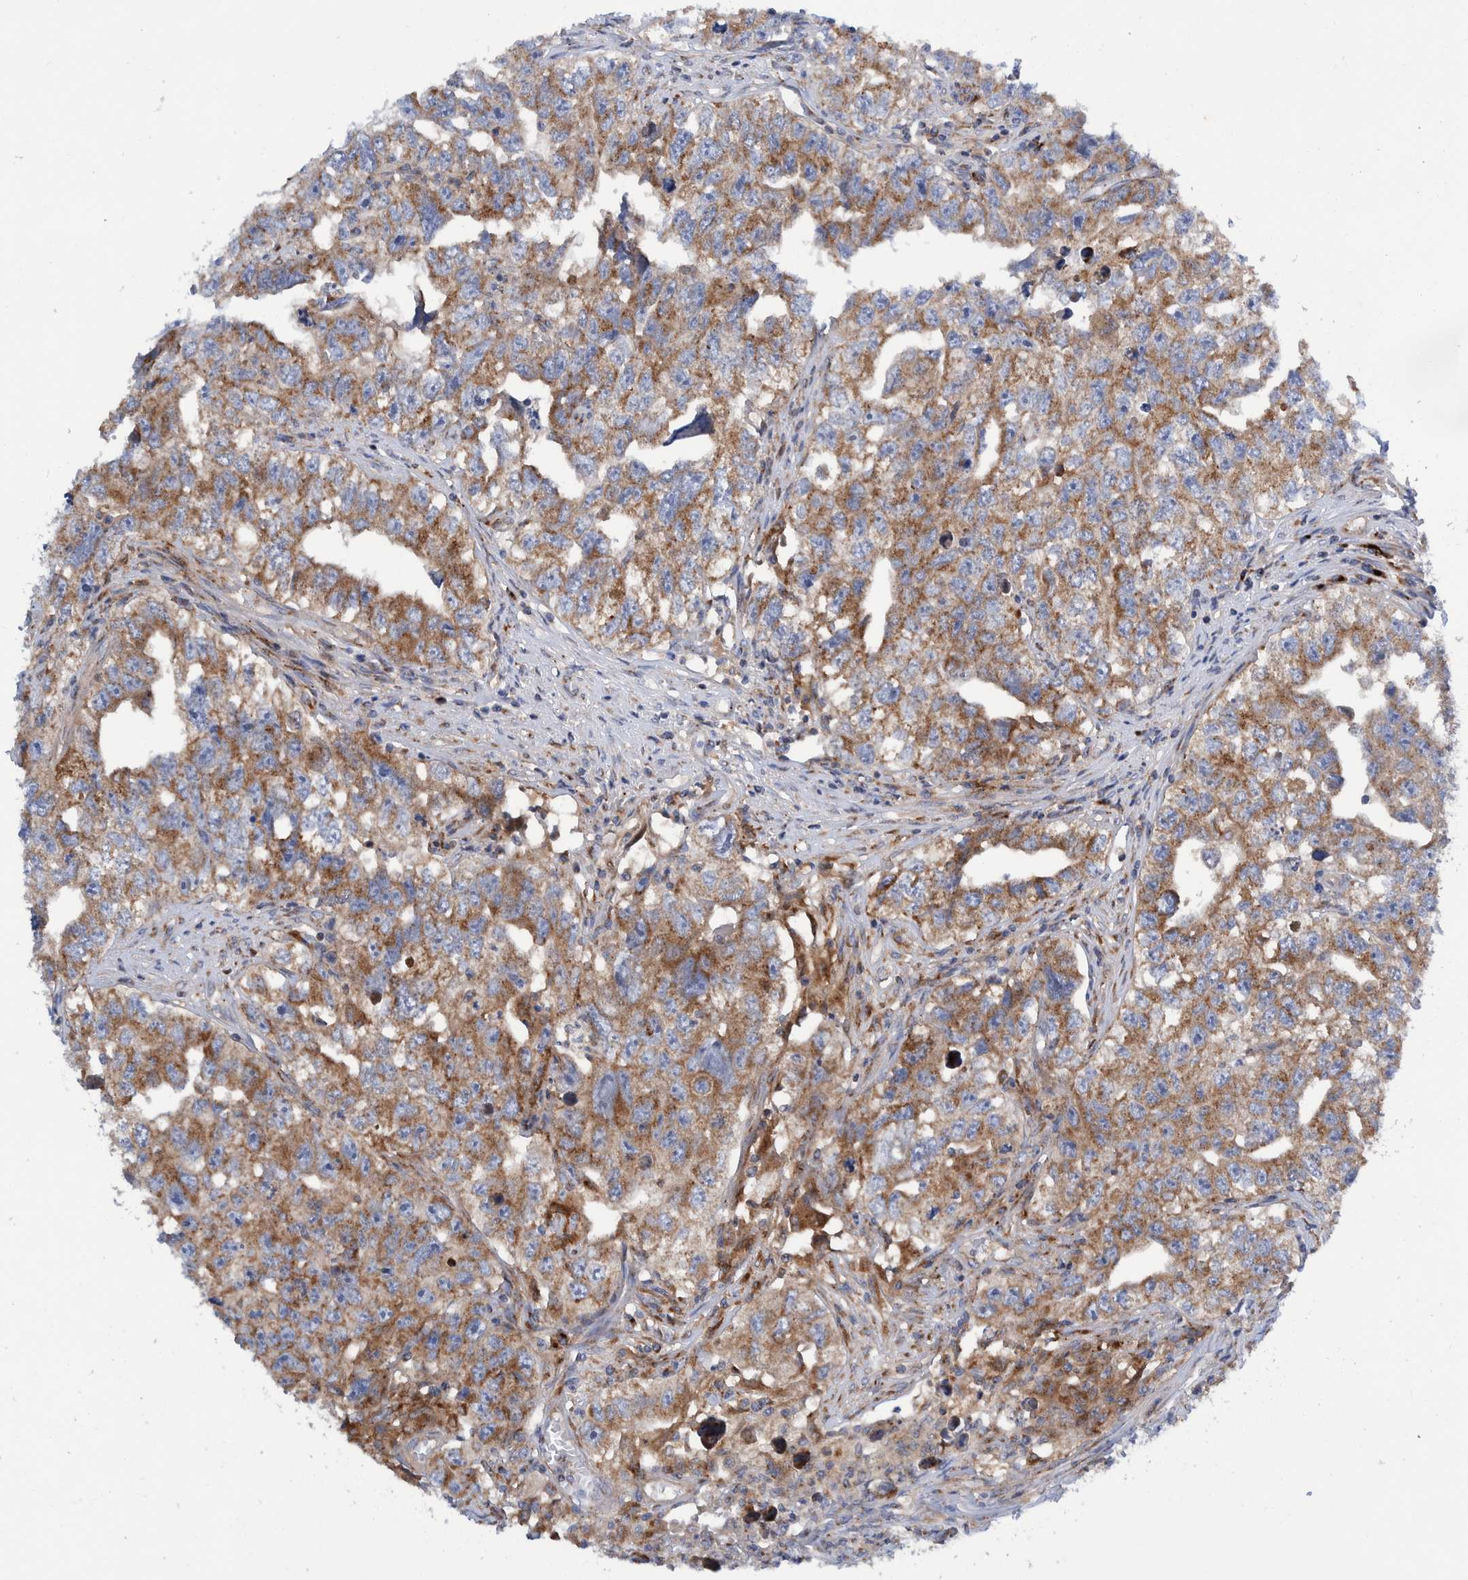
{"staining": {"intensity": "moderate", "quantity": ">75%", "location": "cytoplasmic/membranous"}, "tissue": "testis cancer", "cell_type": "Tumor cells", "image_type": "cancer", "snomed": [{"axis": "morphology", "description": "Seminoma, NOS"}, {"axis": "morphology", "description": "Carcinoma, Embryonal, NOS"}, {"axis": "topography", "description": "Testis"}], "caption": "Protein staining demonstrates moderate cytoplasmic/membranous staining in about >75% of tumor cells in testis cancer (seminoma).", "gene": "TRIM58", "patient": {"sex": "male", "age": 43}}